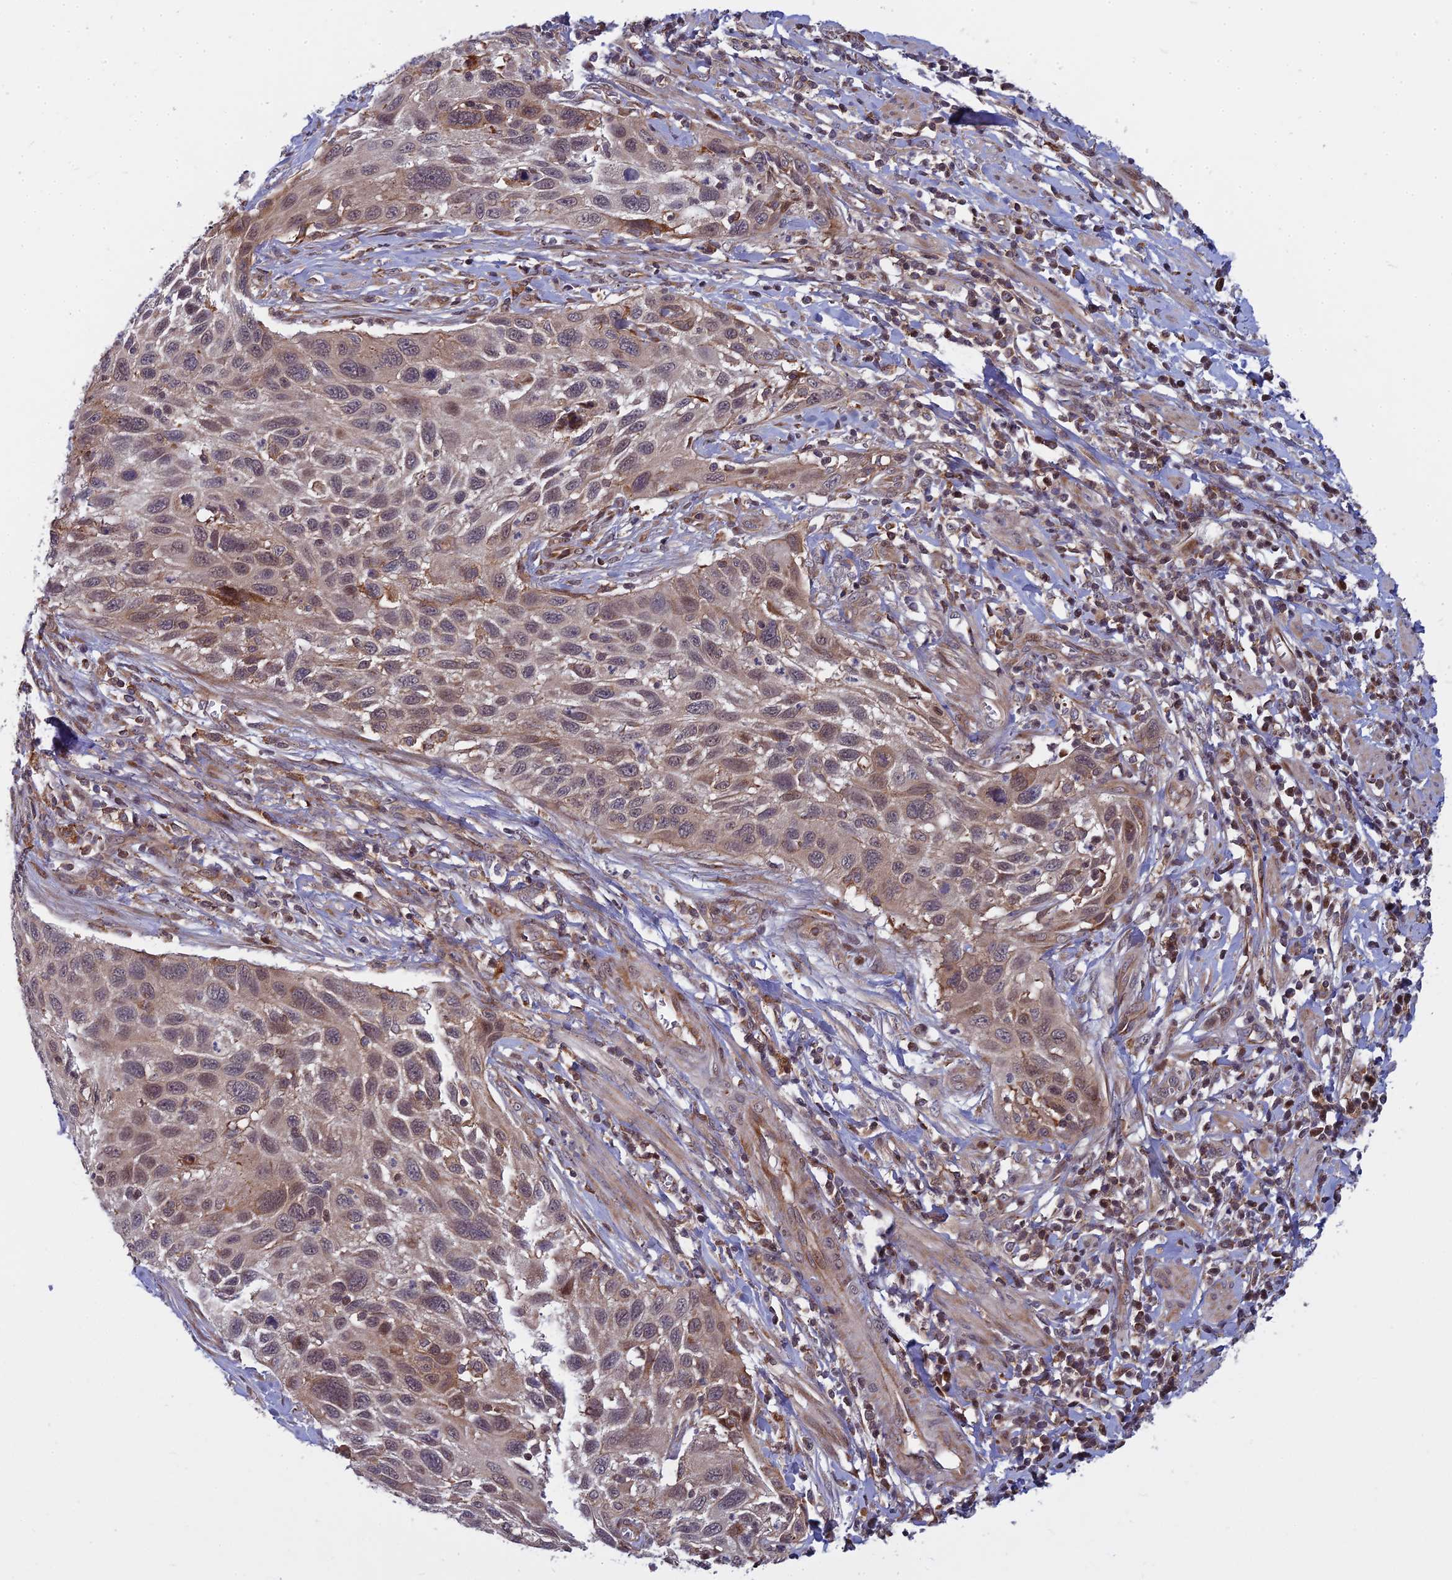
{"staining": {"intensity": "moderate", "quantity": "25%-75%", "location": "cytoplasmic/membranous,nuclear"}, "tissue": "cervical cancer", "cell_type": "Tumor cells", "image_type": "cancer", "snomed": [{"axis": "morphology", "description": "Squamous cell carcinoma, NOS"}, {"axis": "topography", "description": "Cervix"}], "caption": "Immunohistochemical staining of human cervical cancer (squamous cell carcinoma) demonstrates moderate cytoplasmic/membranous and nuclear protein positivity in about 25%-75% of tumor cells. Nuclei are stained in blue.", "gene": "COMMD2", "patient": {"sex": "female", "age": 70}}